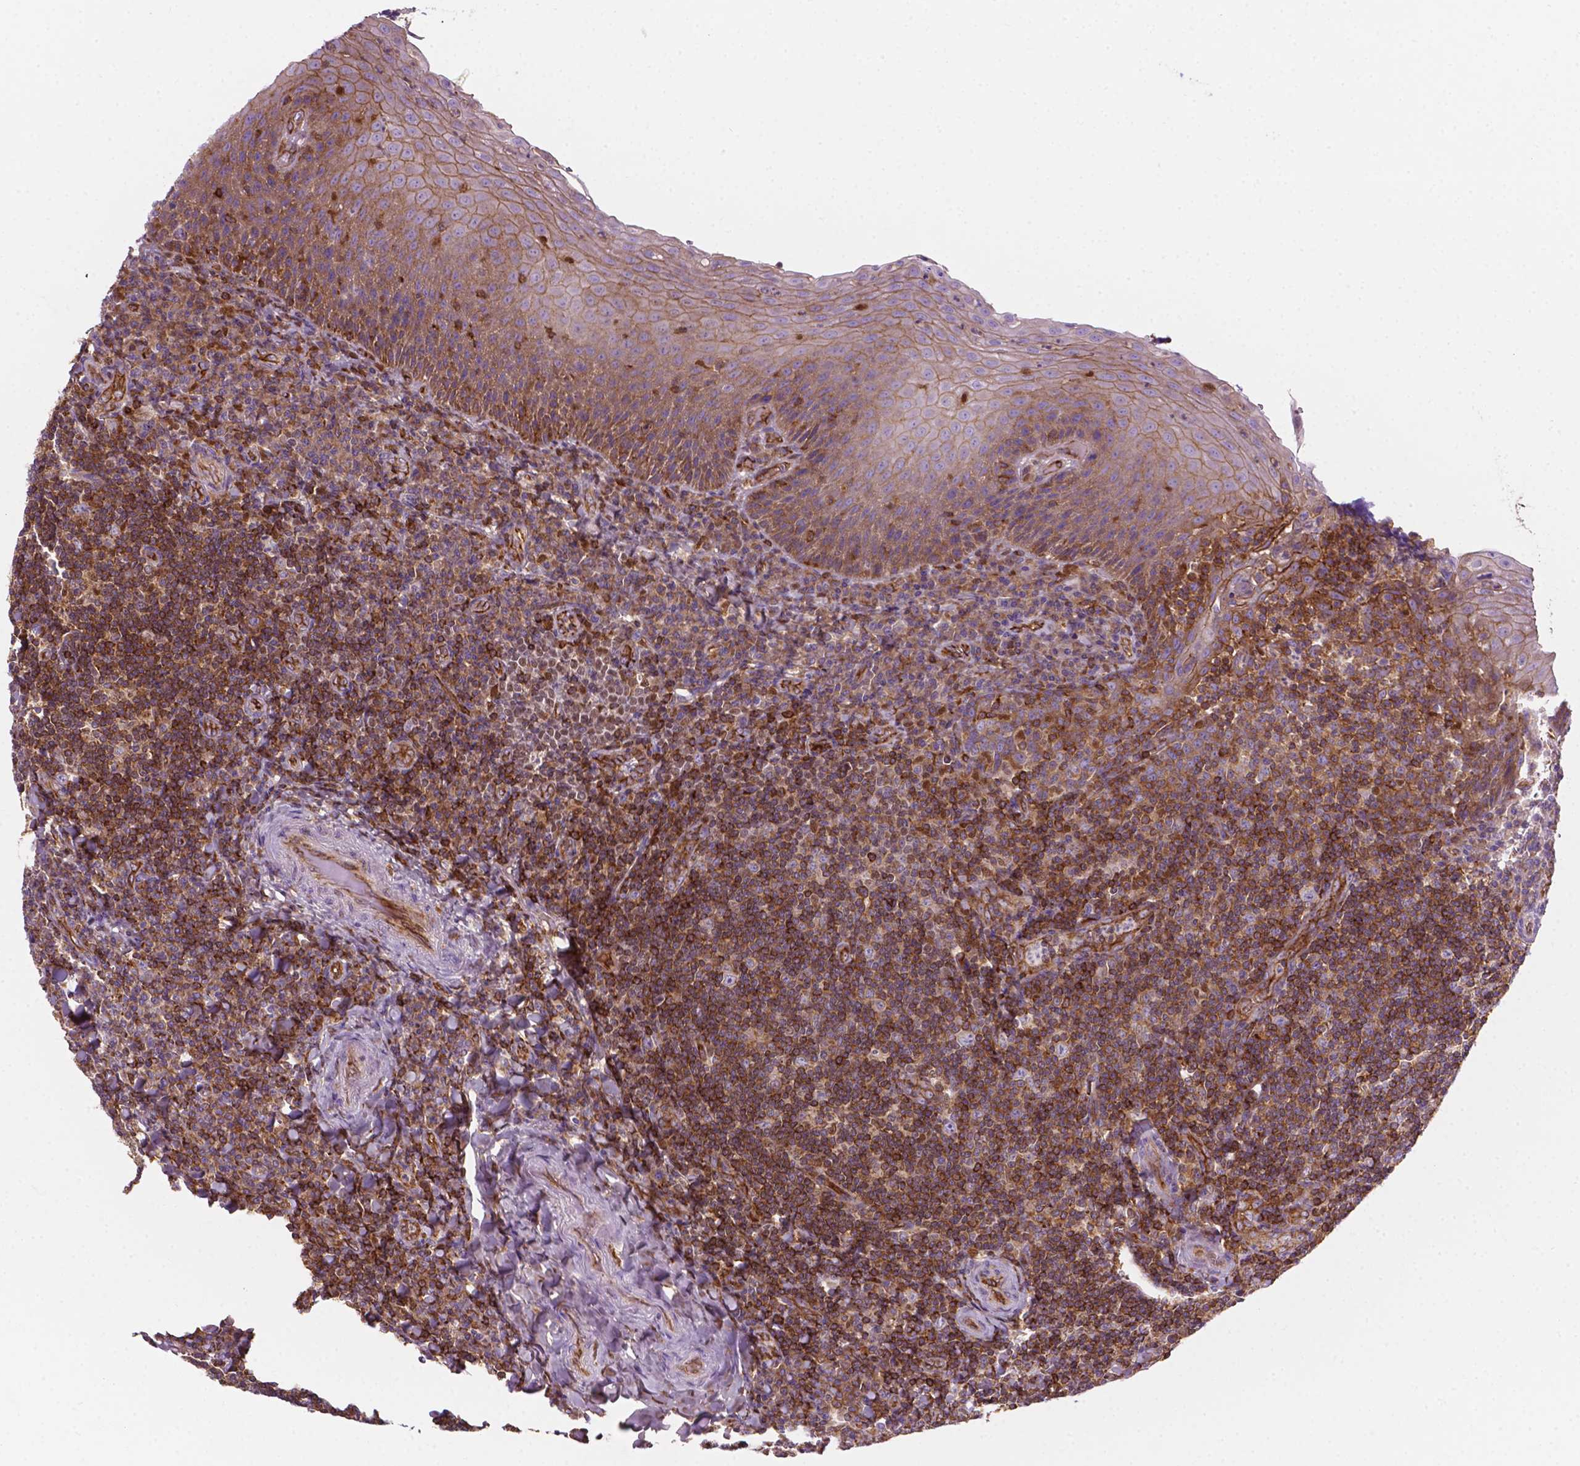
{"staining": {"intensity": "moderate", "quantity": ">75%", "location": "cytoplasmic/membranous"}, "tissue": "tonsil", "cell_type": "Germinal center cells", "image_type": "normal", "snomed": [{"axis": "morphology", "description": "Normal tissue, NOS"}, {"axis": "morphology", "description": "Inflammation, NOS"}, {"axis": "topography", "description": "Tonsil"}], "caption": "Immunohistochemistry (IHC) (DAB) staining of normal human tonsil shows moderate cytoplasmic/membranous protein positivity in approximately >75% of germinal center cells. (DAB (3,3'-diaminobenzidine) = brown stain, brightfield microscopy at high magnification).", "gene": "DCN", "patient": {"sex": "female", "age": 31}}